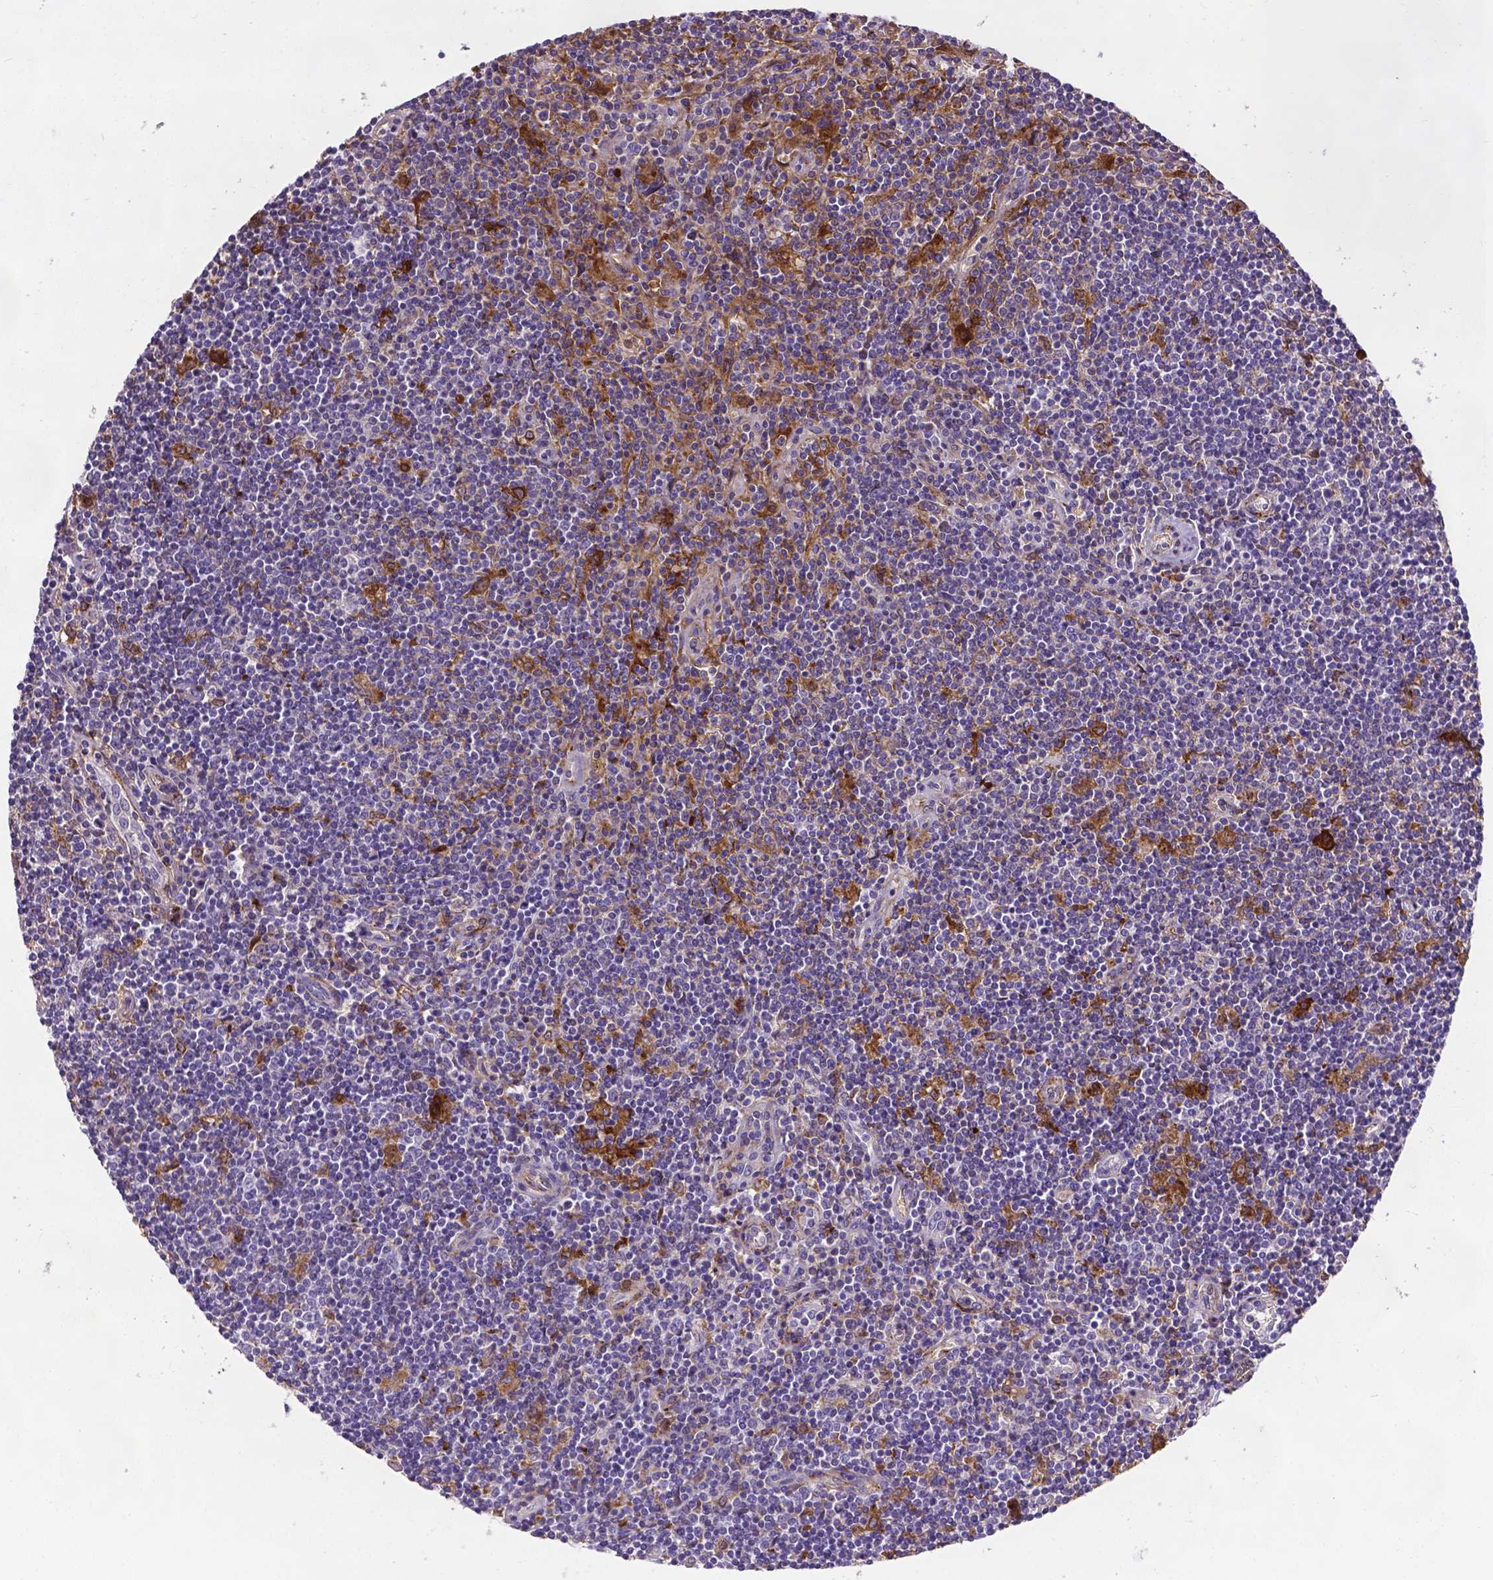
{"staining": {"intensity": "negative", "quantity": "none", "location": "none"}, "tissue": "lymphoma", "cell_type": "Tumor cells", "image_type": "cancer", "snomed": [{"axis": "morphology", "description": "Hodgkin's disease, NOS"}, {"axis": "topography", "description": "Lymph node"}], "caption": "This is a micrograph of IHC staining of Hodgkin's disease, which shows no positivity in tumor cells.", "gene": "APOE", "patient": {"sex": "male", "age": 40}}